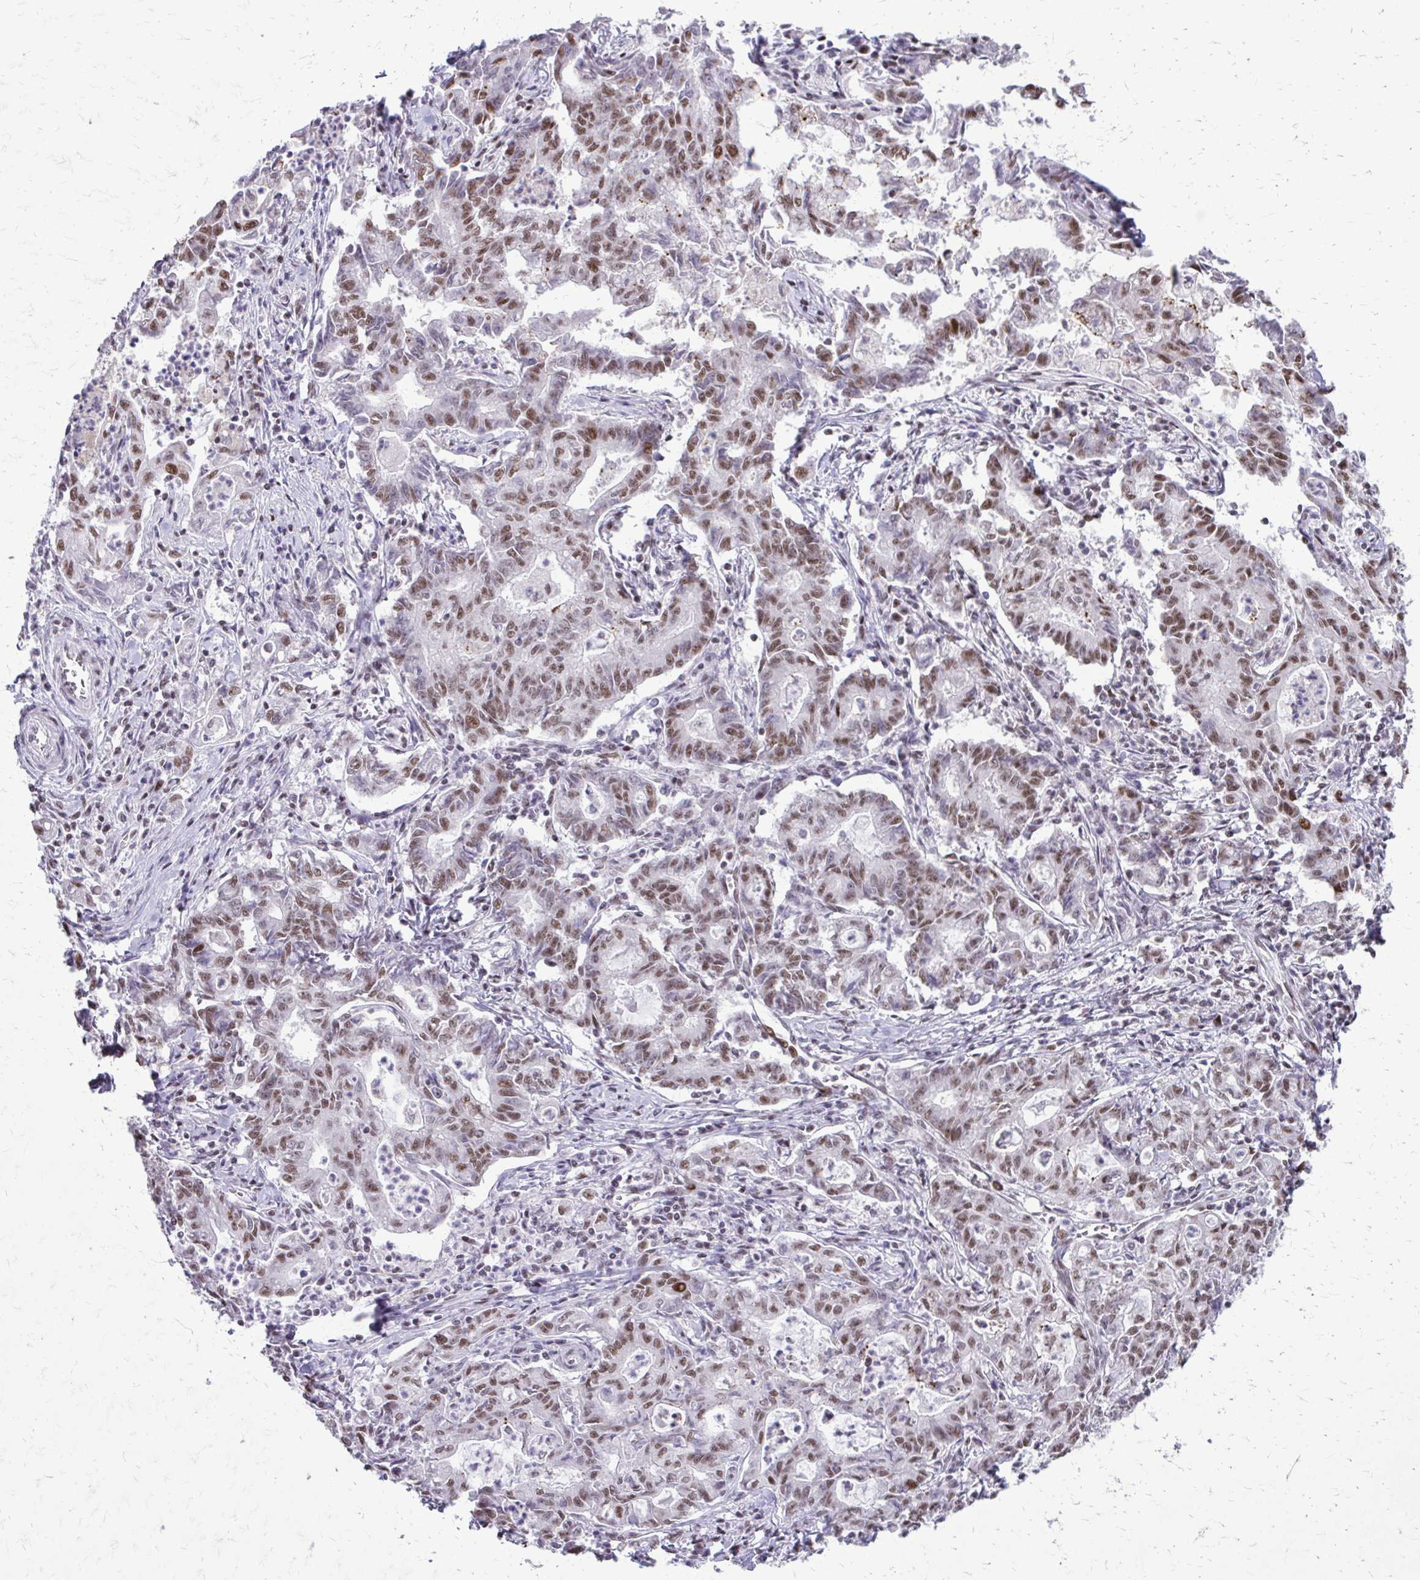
{"staining": {"intensity": "moderate", "quantity": ">75%", "location": "nuclear"}, "tissue": "stomach cancer", "cell_type": "Tumor cells", "image_type": "cancer", "snomed": [{"axis": "morphology", "description": "Adenocarcinoma, NOS"}, {"axis": "topography", "description": "Stomach, upper"}], "caption": "Tumor cells show medium levels of moderate nuclear positivity in approximately >75% of cells in stomach cancer. The protein of interest is shown in brown color, while the nuclei are stained blue.", "gene": "SS18", "patient": {"sex": "female", "age": 79}}